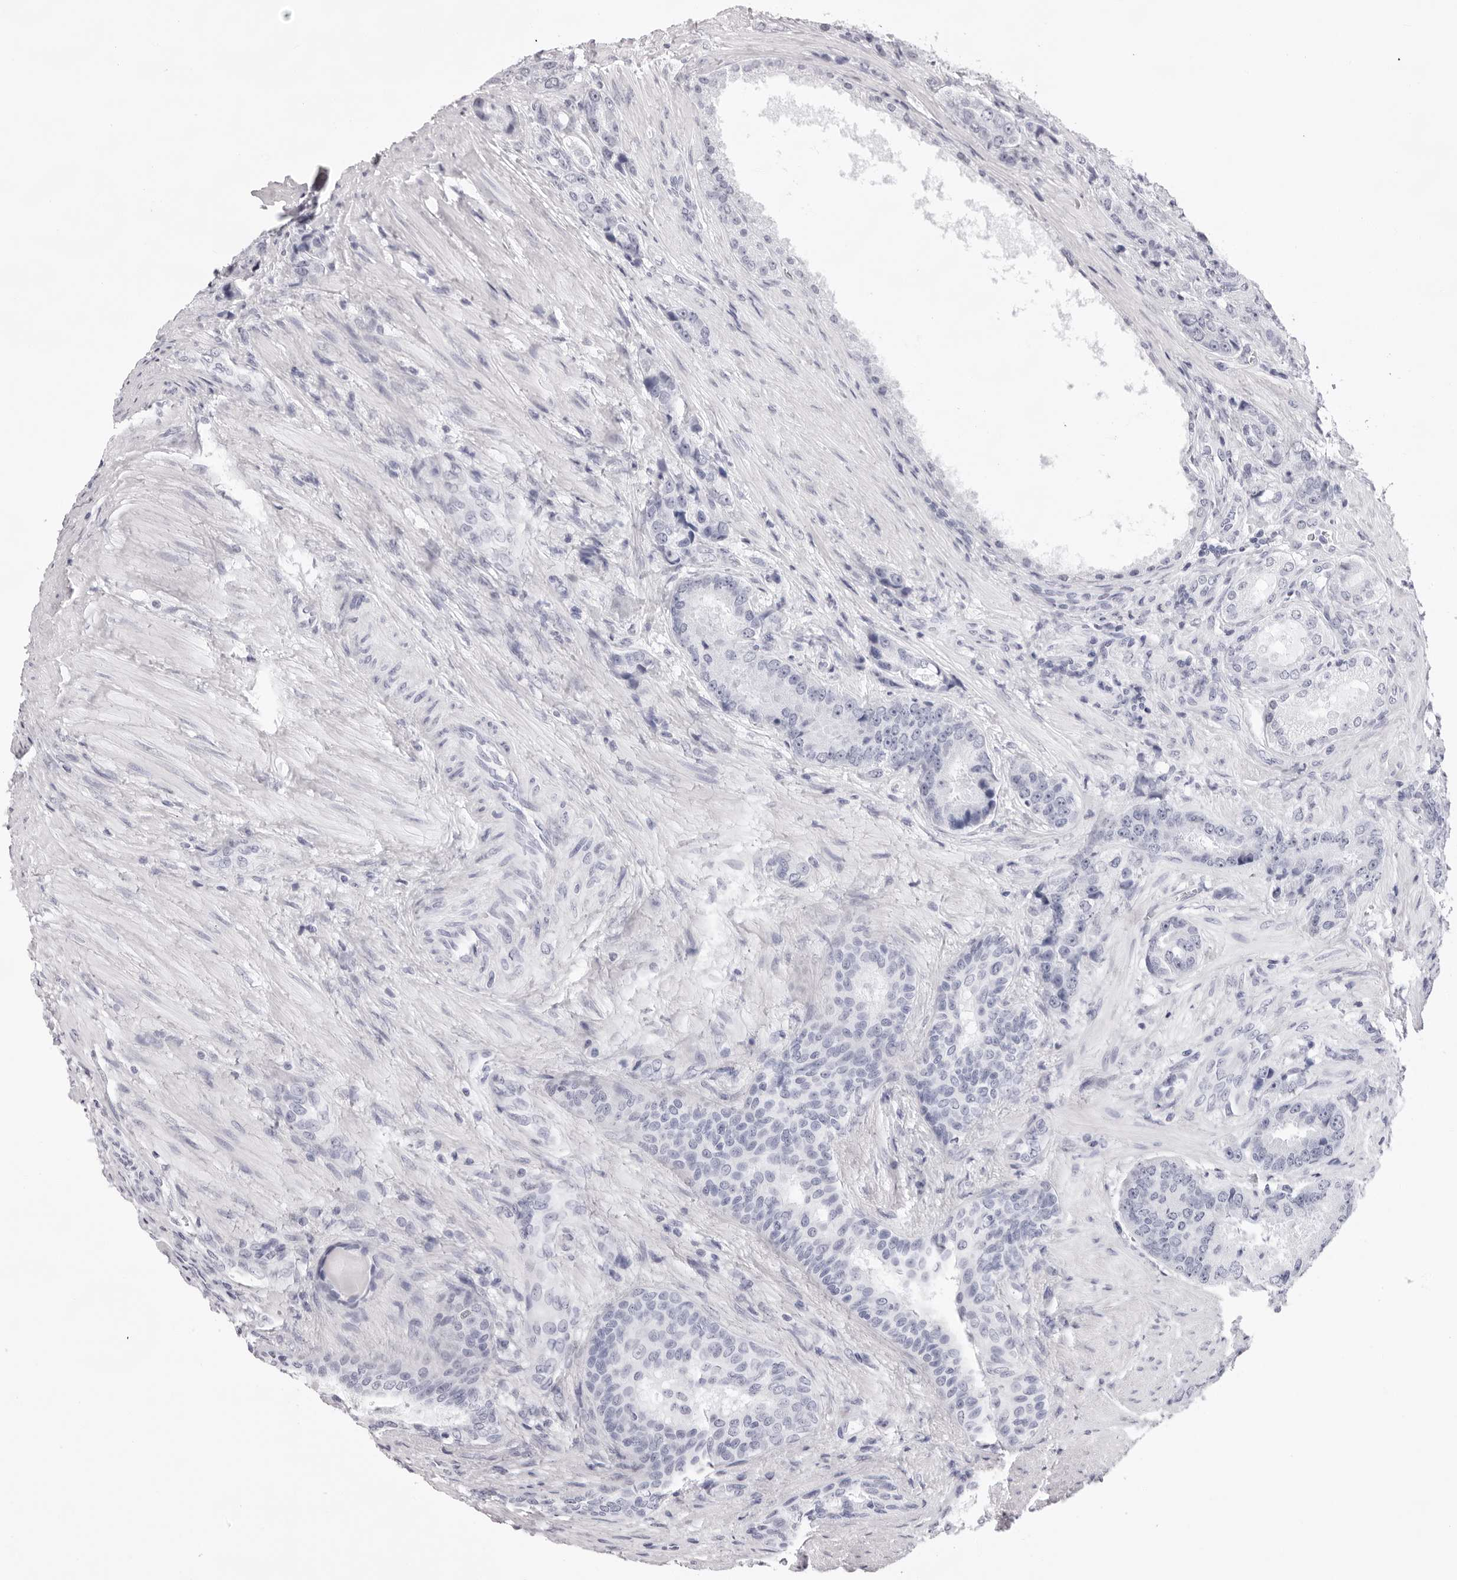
{"staining": {"intensity": "negative", "quantity": "none", "location": "none"}, "tissue": "prostate cancer", "cell_type": "Tumor cells", "image_type": "cancer", "snomed": [{"axis": "morphology", "description": "Adenocarcinoma, High grade"}, {"axis": "topography", "description": "Prostate"}], "caption": "This is an immunohistochemistry (IHC) micrograph of human prostate high-grade adenocarcinoma. There is no expression in tumor cells.", "gene": "SMIM2", "patient": {"sex": "male", "age": 60}}